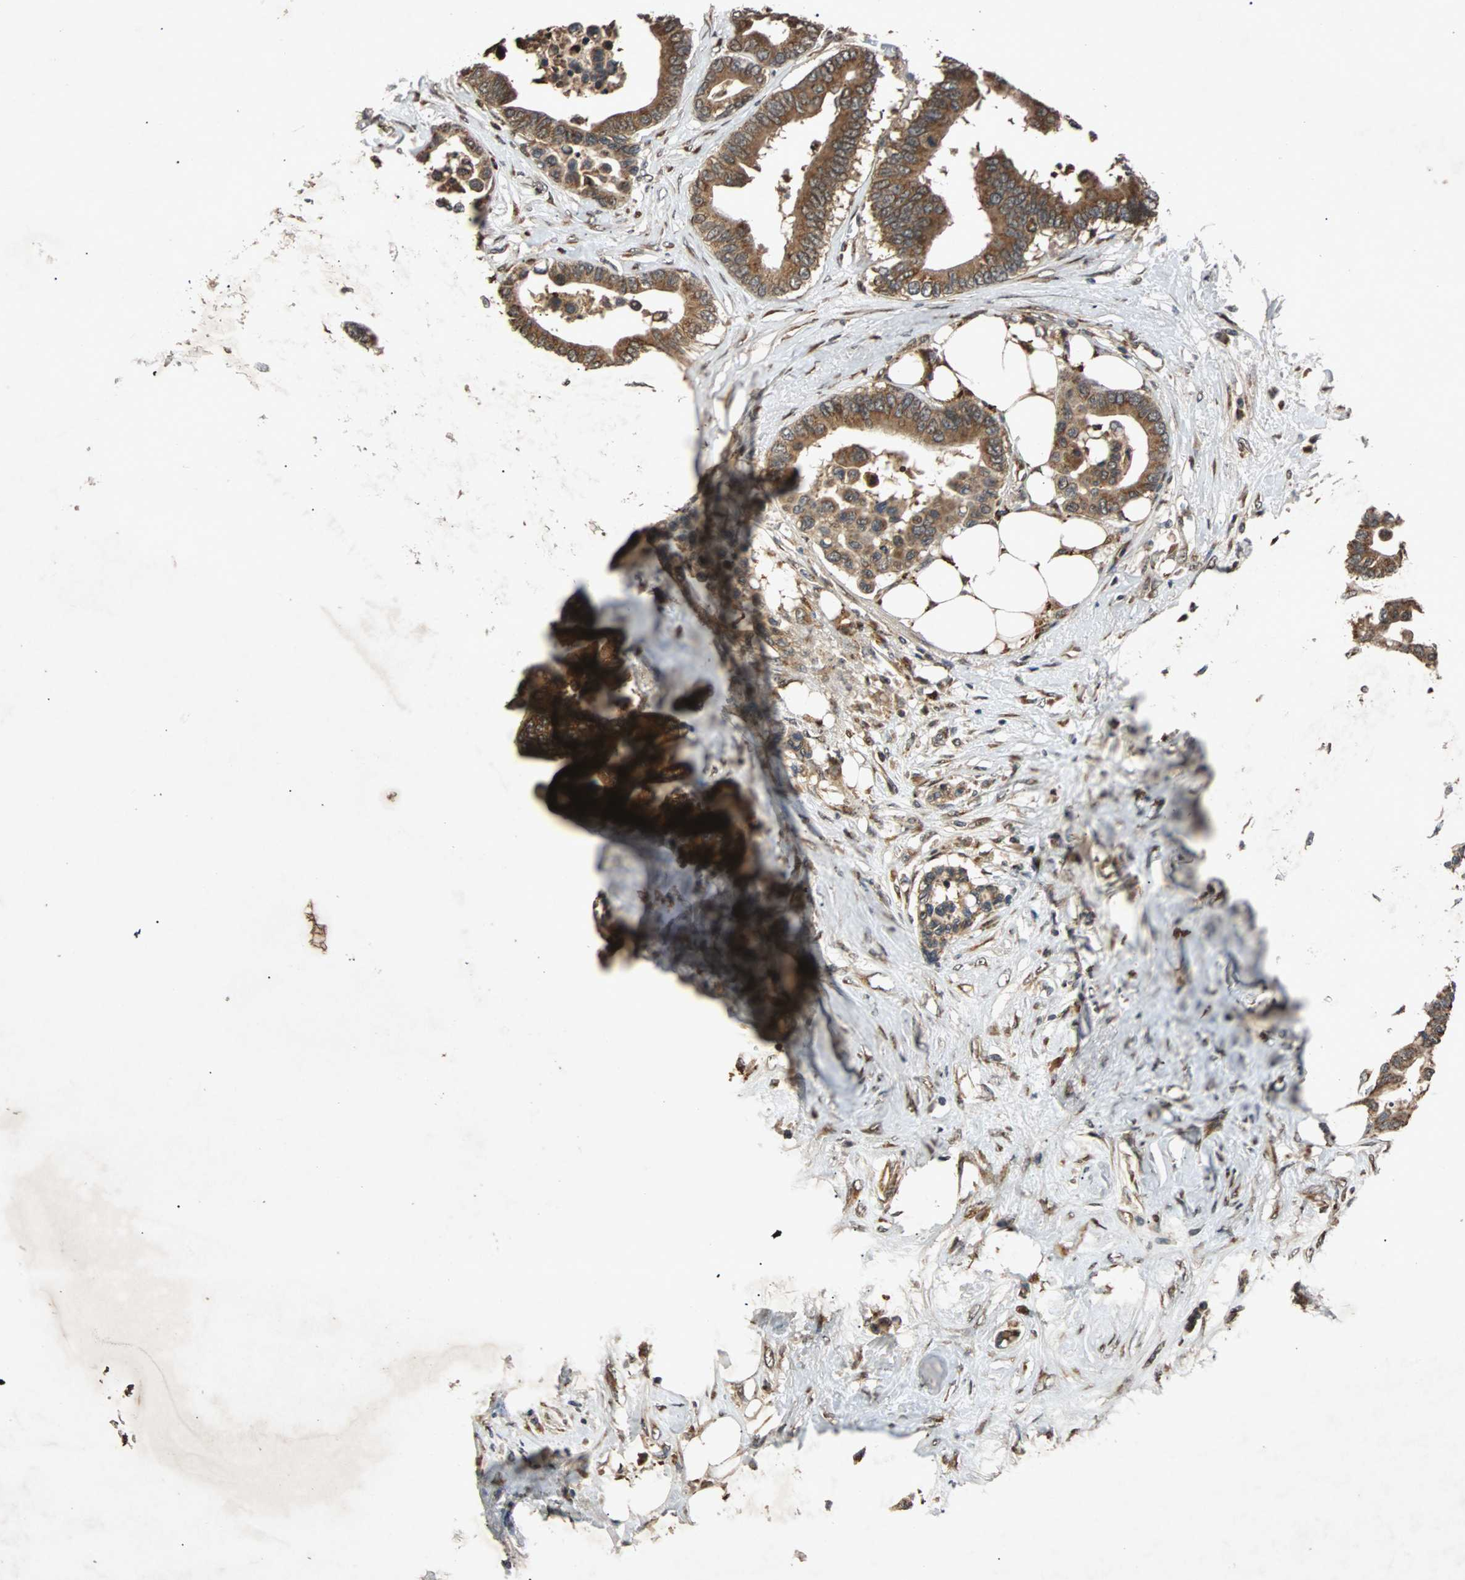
{"staining": {"intensity": "strong", "quantity": ">75%", "location": "cytoplasmic/membranous"}, "tissue": "colorectal cancer", "cell_type": "Tumor cells", "image_type": "cancer", "snomed": [{"axis": "morphology", "description": "Adenocarcinoma, NOS"}, {"axis": "topography", "description": "Colon"}], "caption": "A photomicrograph showing strong cytoplasmic/membranous expression in about >75% of tumor cells in adenocarcinoma (colorectal), as visualized by brown immunohistochemical staining.", "gene": "USP31", "patient": {"sex": "male", "age": 82}}